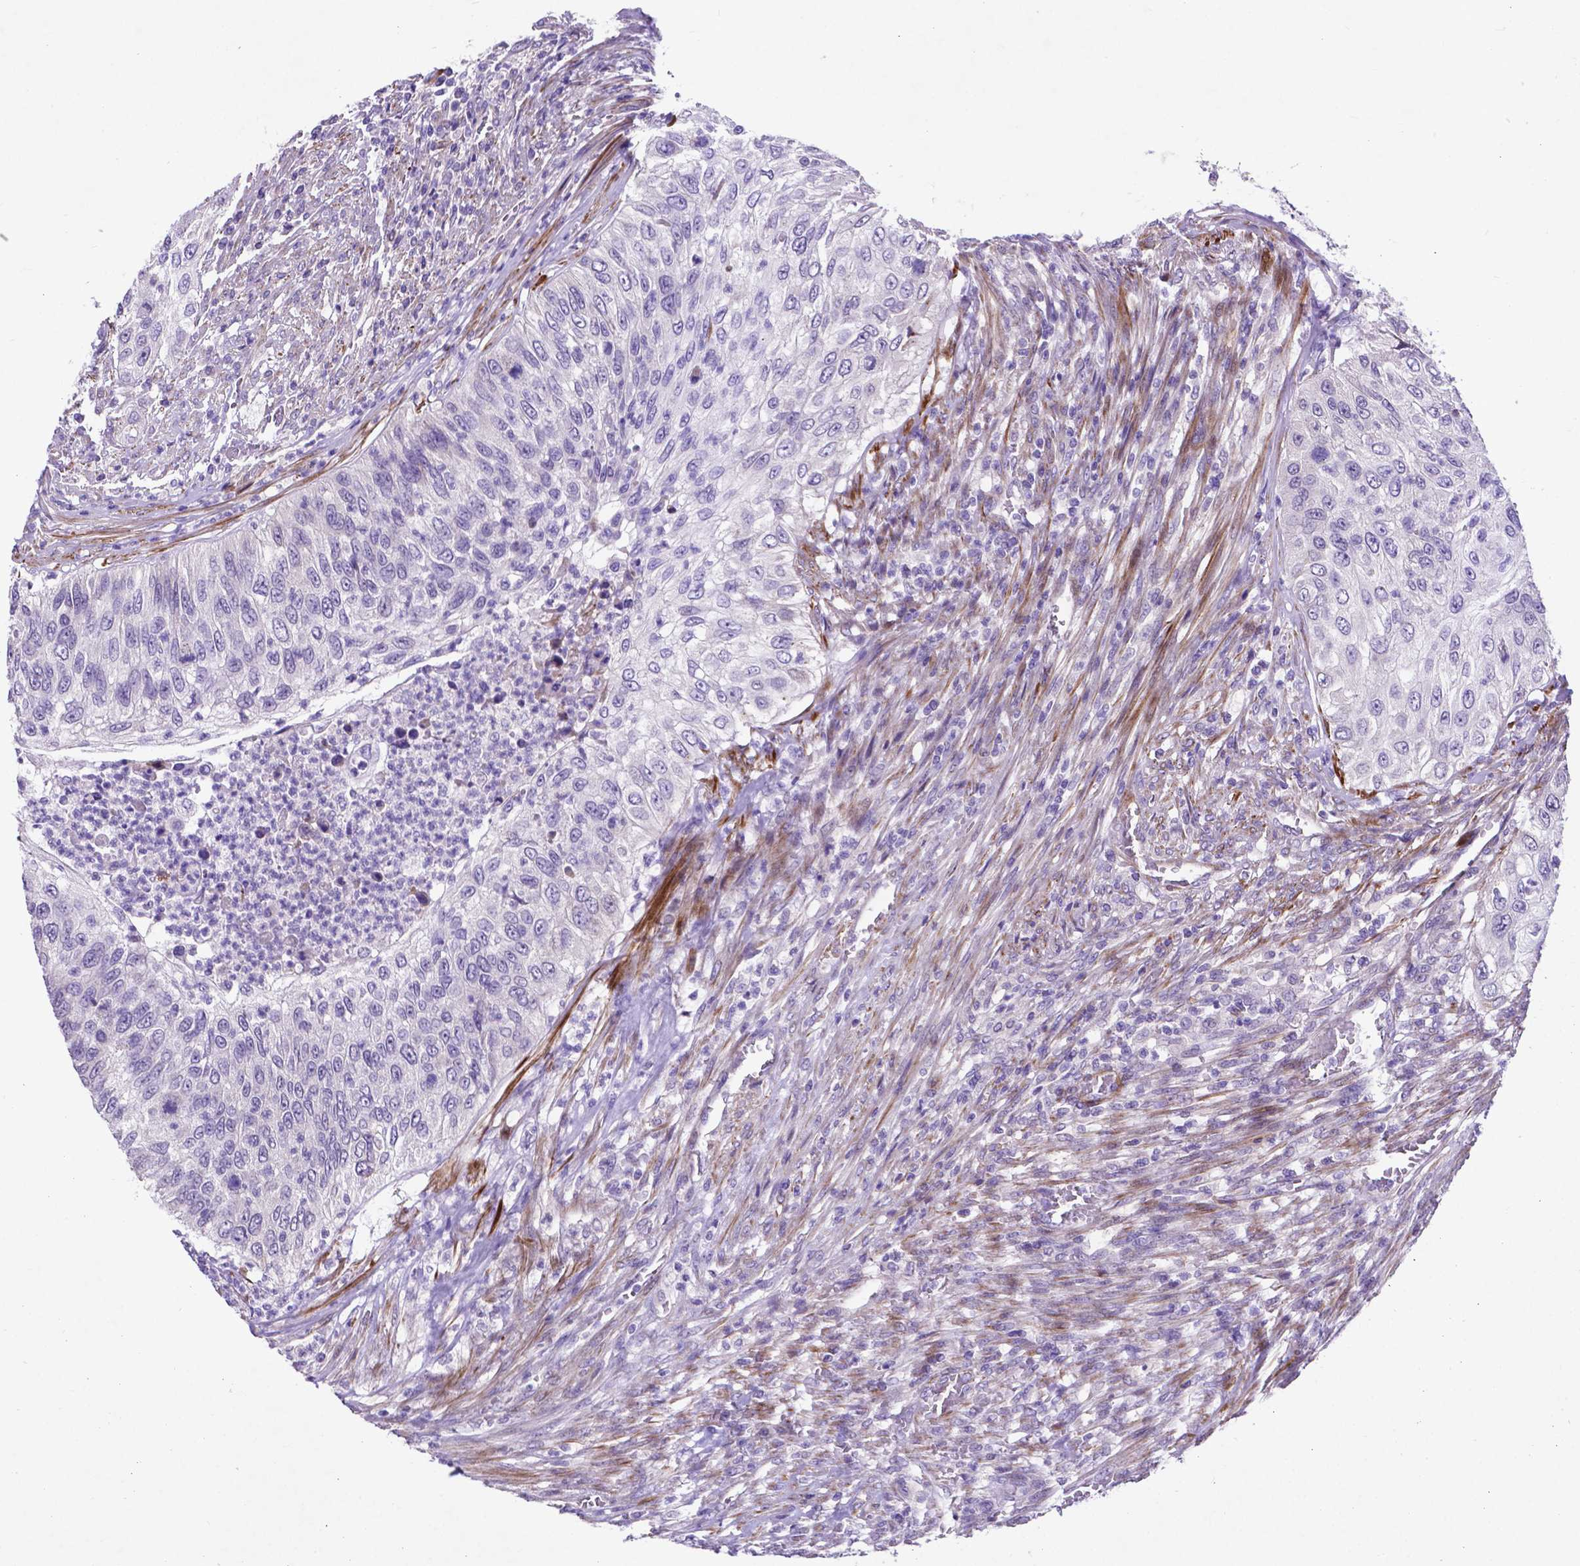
{"staining": {"intensity": "negative", "quantity": "none", "location": "none"}, "tissue": "urothelial cancer", "cell_type": "Tumor cells", "image_type": "cancer", "snomed": [{"axis": "morphology", "description": "Urothelial carcinoma, High grade"}, {"axis": "topography", "description": "Urinary bladder"}], "caption": "Urothelial cancer was stained to show a protein in brown. There is no significant expression in tumor cells. Nuclei are stained in blue.", "gene": "PFKFB4", "patient": {"sex": "female", "age": 60}}